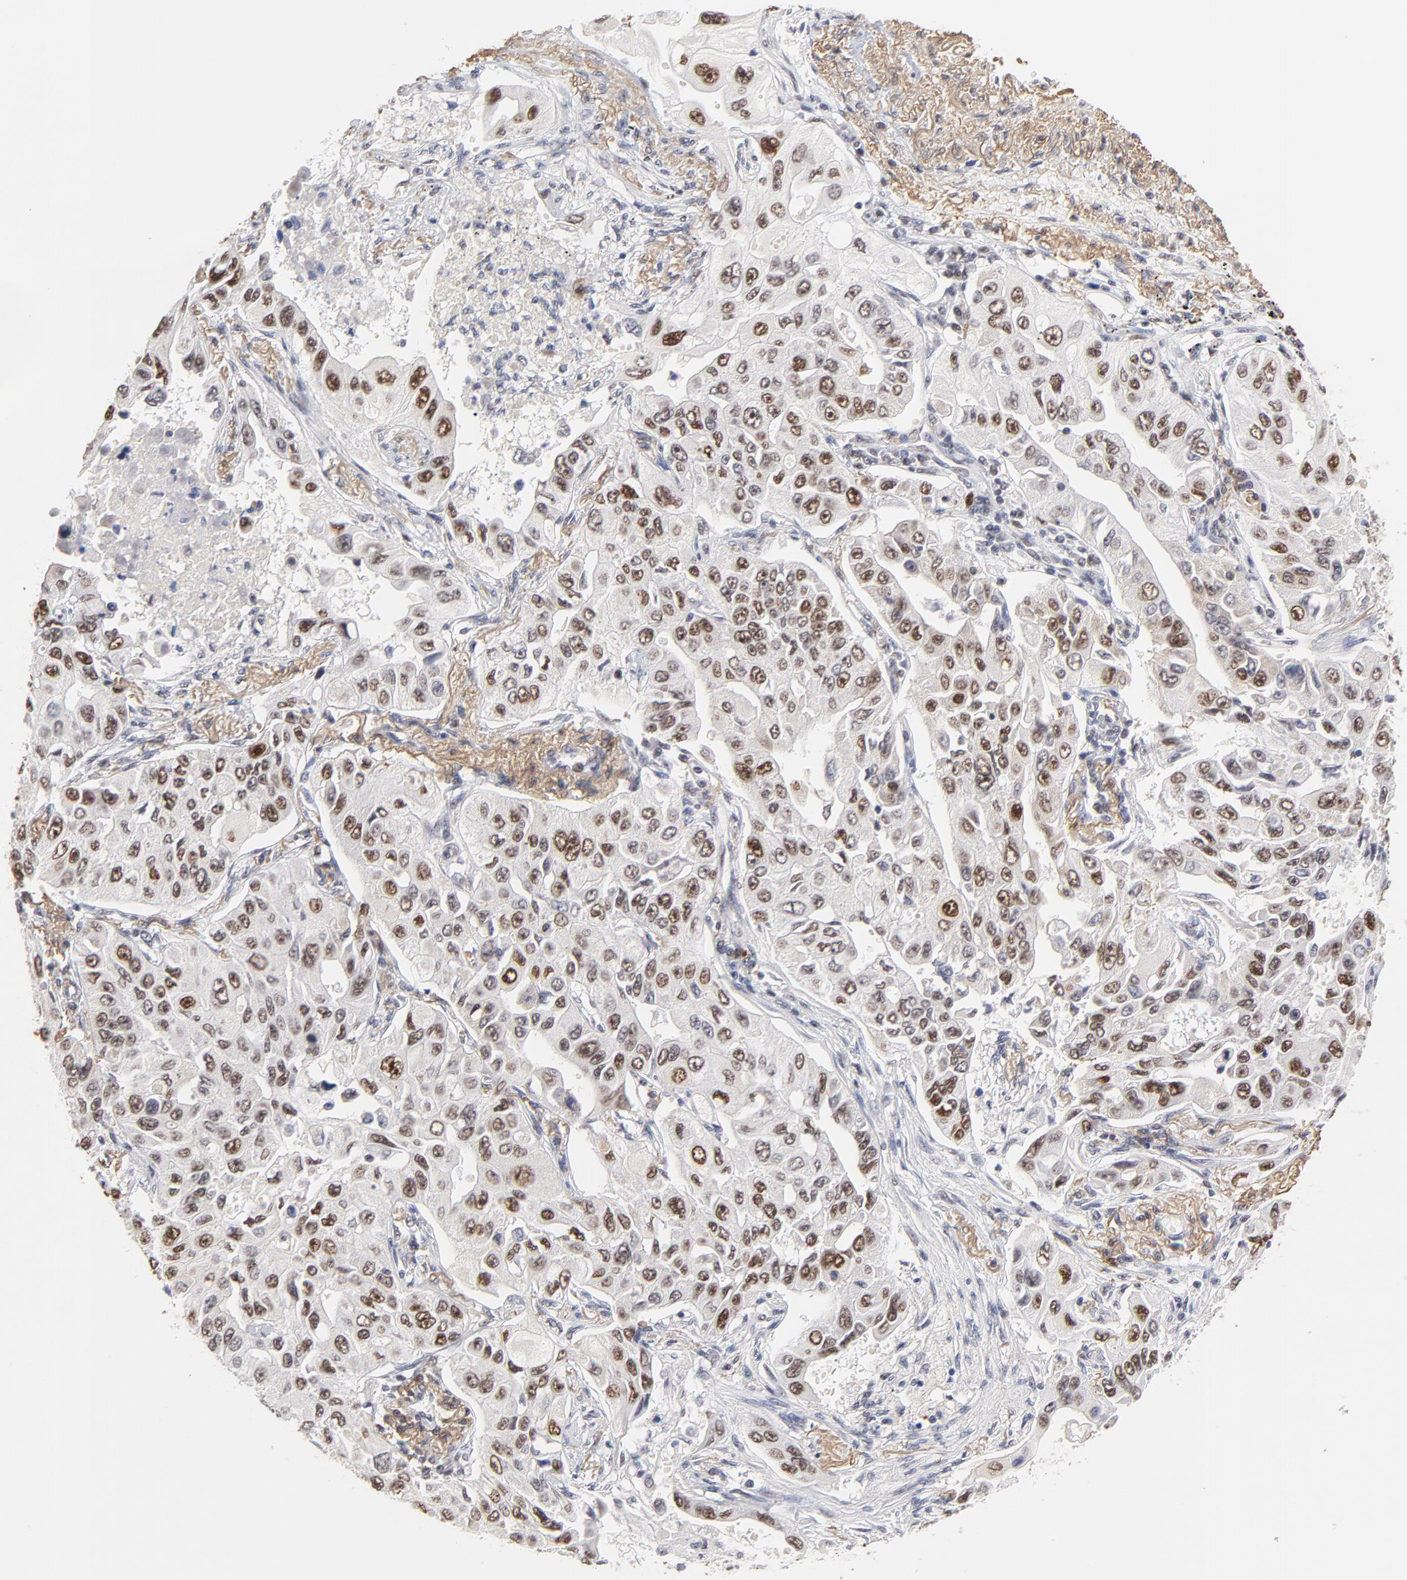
{"staining": {"intensity": "moderate", "quantity": ">75%", "location": "nuclear"}, "tissue": "lung cancer", "cell_type": "Tumor cells", "image_type": "cancer", "snomed": [{"axis": "morphology", "description": "Adenocarcinoma, NOS"}, {"axis": "topography", "description": "Lung"}], "caption": "The histopathology image exhibits staining of lung cancer, revealing moderate nuclear protein positivity (brown color) within tumor cells.", "gene": "OGFOD1", "patient": {"sex": "male", "age": 84}}